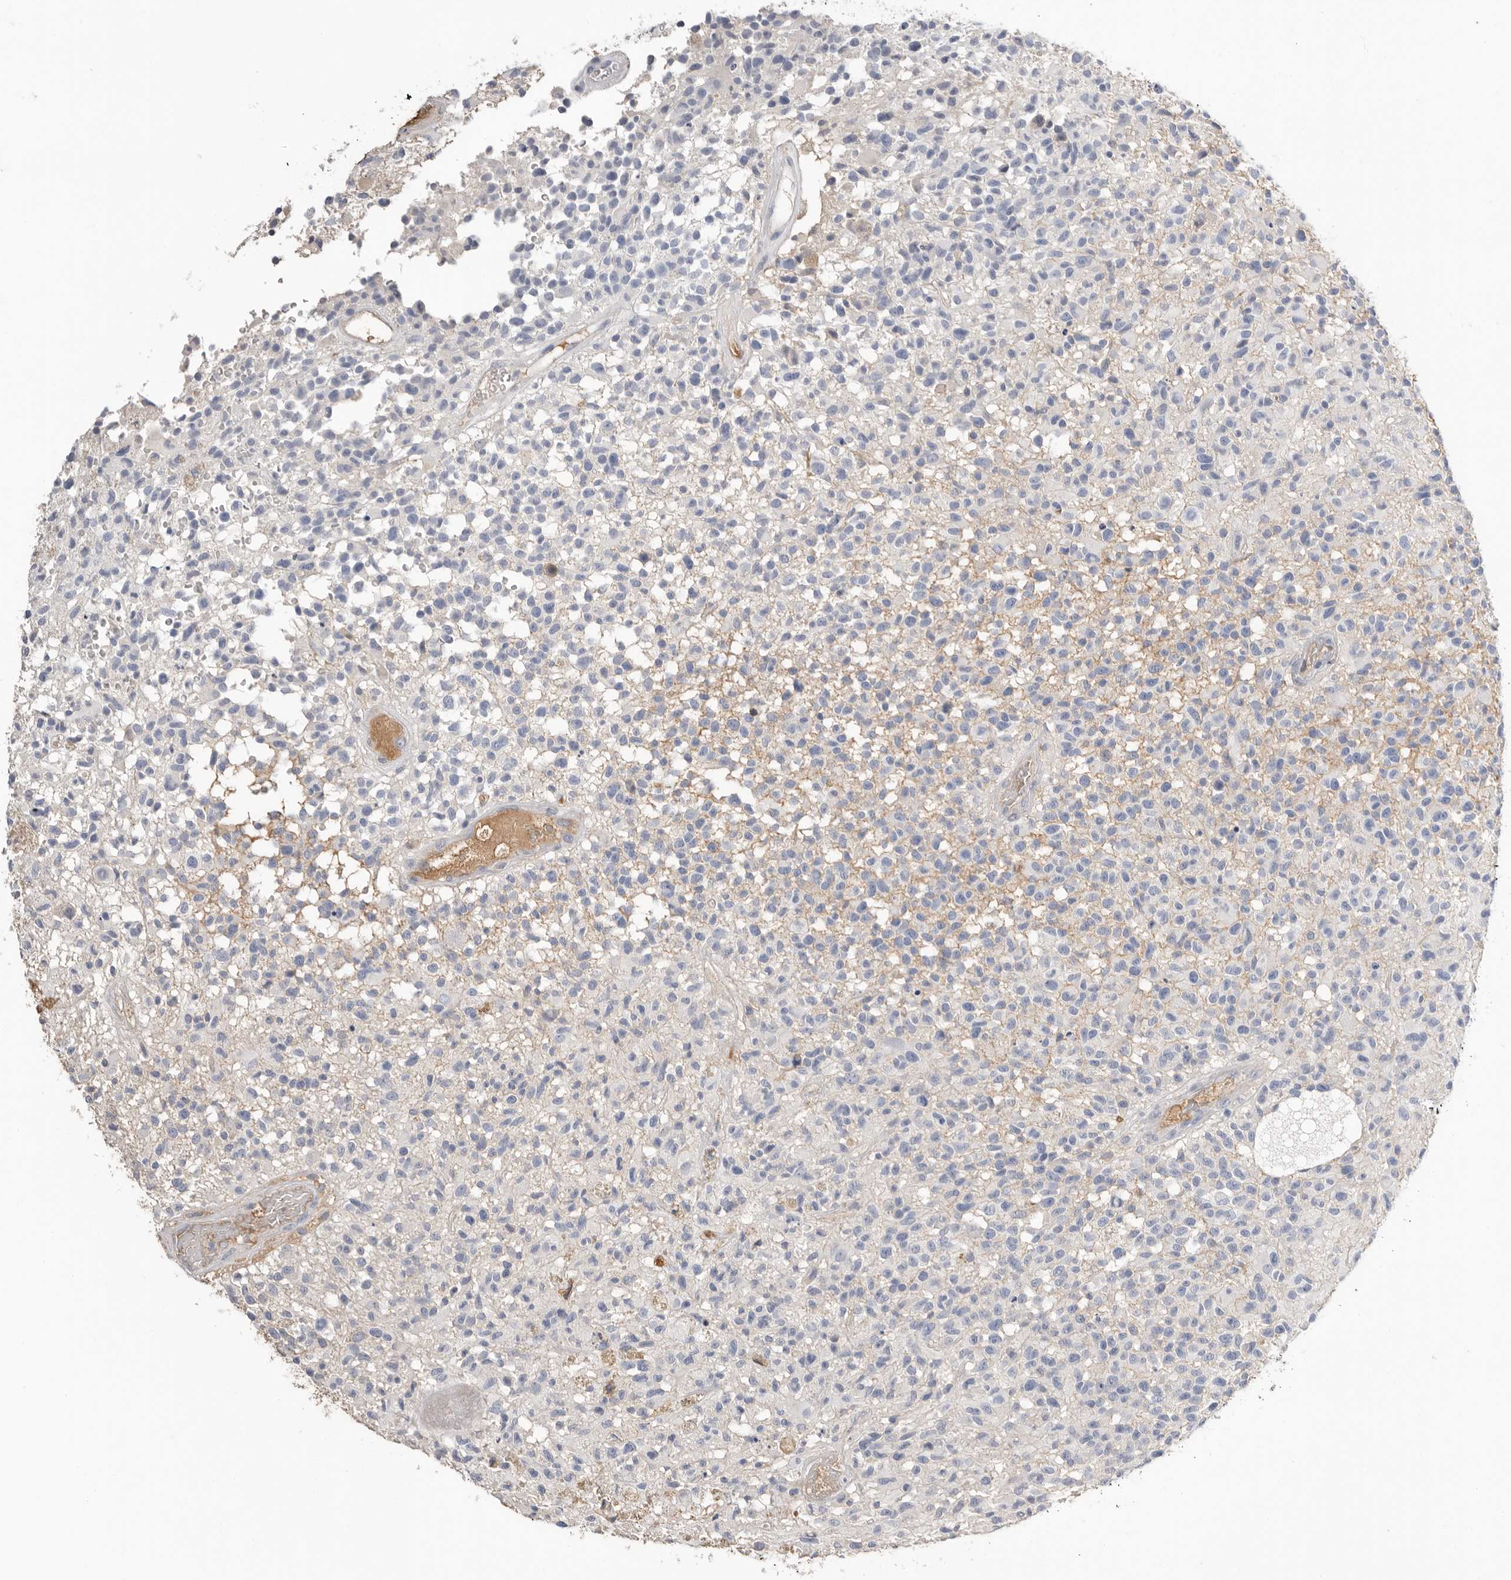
{"staining": {"intensity": "negative", "quantity": "none", "location": "none"}, "tissue": "glioma", "cell_type": "Tumor cells", "image_type": "cancer", "snomed": [{"axis": "morphology", "description": "Glioma, malignant, High grade"}, {"axis": "morphology", "description": "Glioblastoma, NOS"}, {"axis": "topography", "description": "Brain"}], "caption": "Tumor cells are negative for brown protein staining in glioblastoma.", "gene": "APOA2", "patient": {"sex": "male", "age": 60}}